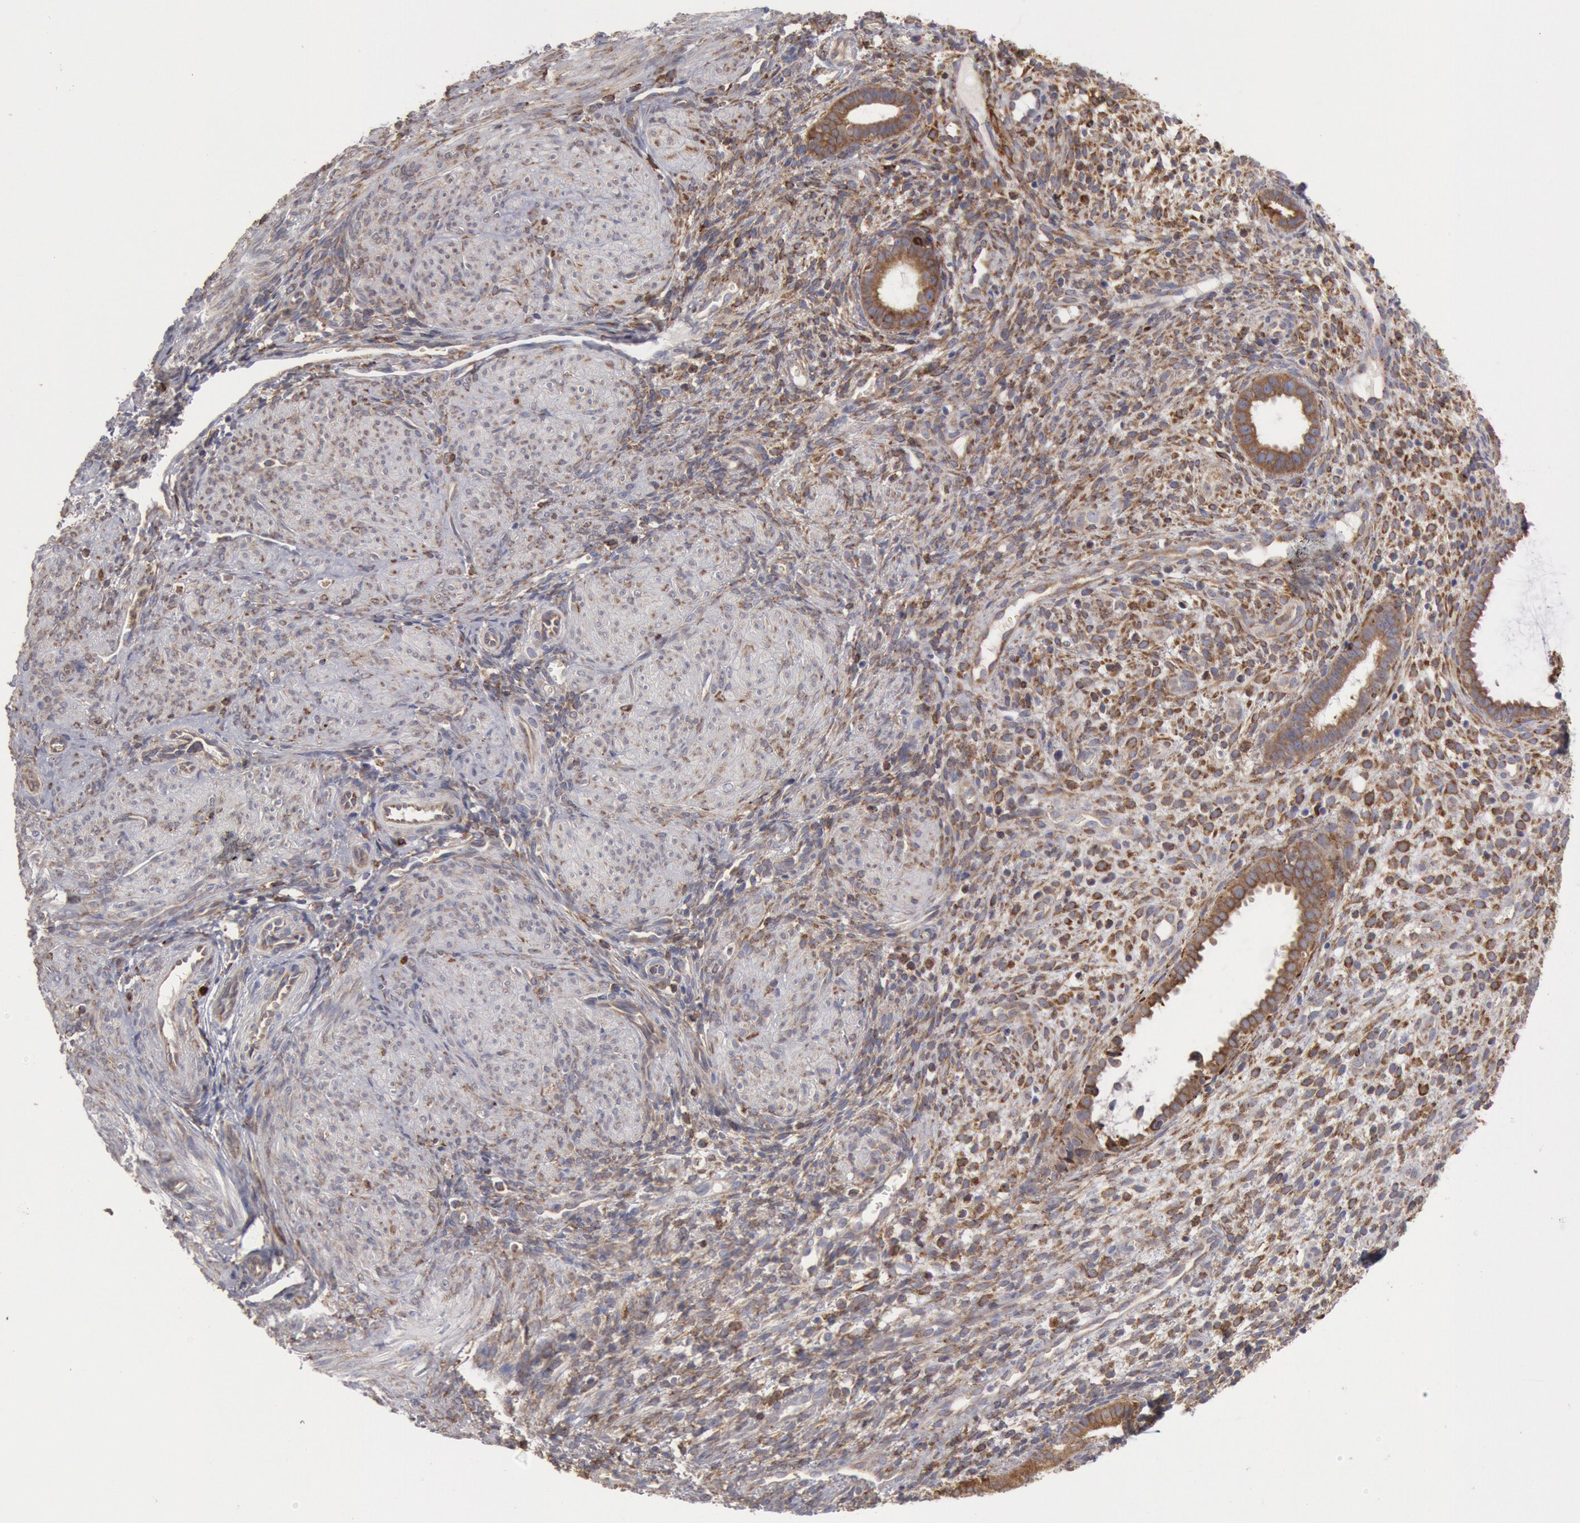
{"staining": {"intensity": "moderate", "quantity": ">75%", "location": "cytoplasmic/membranous"}, "tissue": "endometrium", "cell_type": "Cells in endometrial stroma", "image_type": "normal", "snomed": [{"axis": "morphology", "description": "Normal tissue, NOS"}, {"axis": "topography", "description": "Endometrium"}], "caption": "Immunohistochemistry (DAB (3,3'-diaminobenzidine)) staining of unremarkable endometrium reveals moderate cytoplasmic/membranous protein expression in about >75% of cells in endometrial stroma.", "gene": "ERP44", "patient": {"sex": "female", "age": 72}}